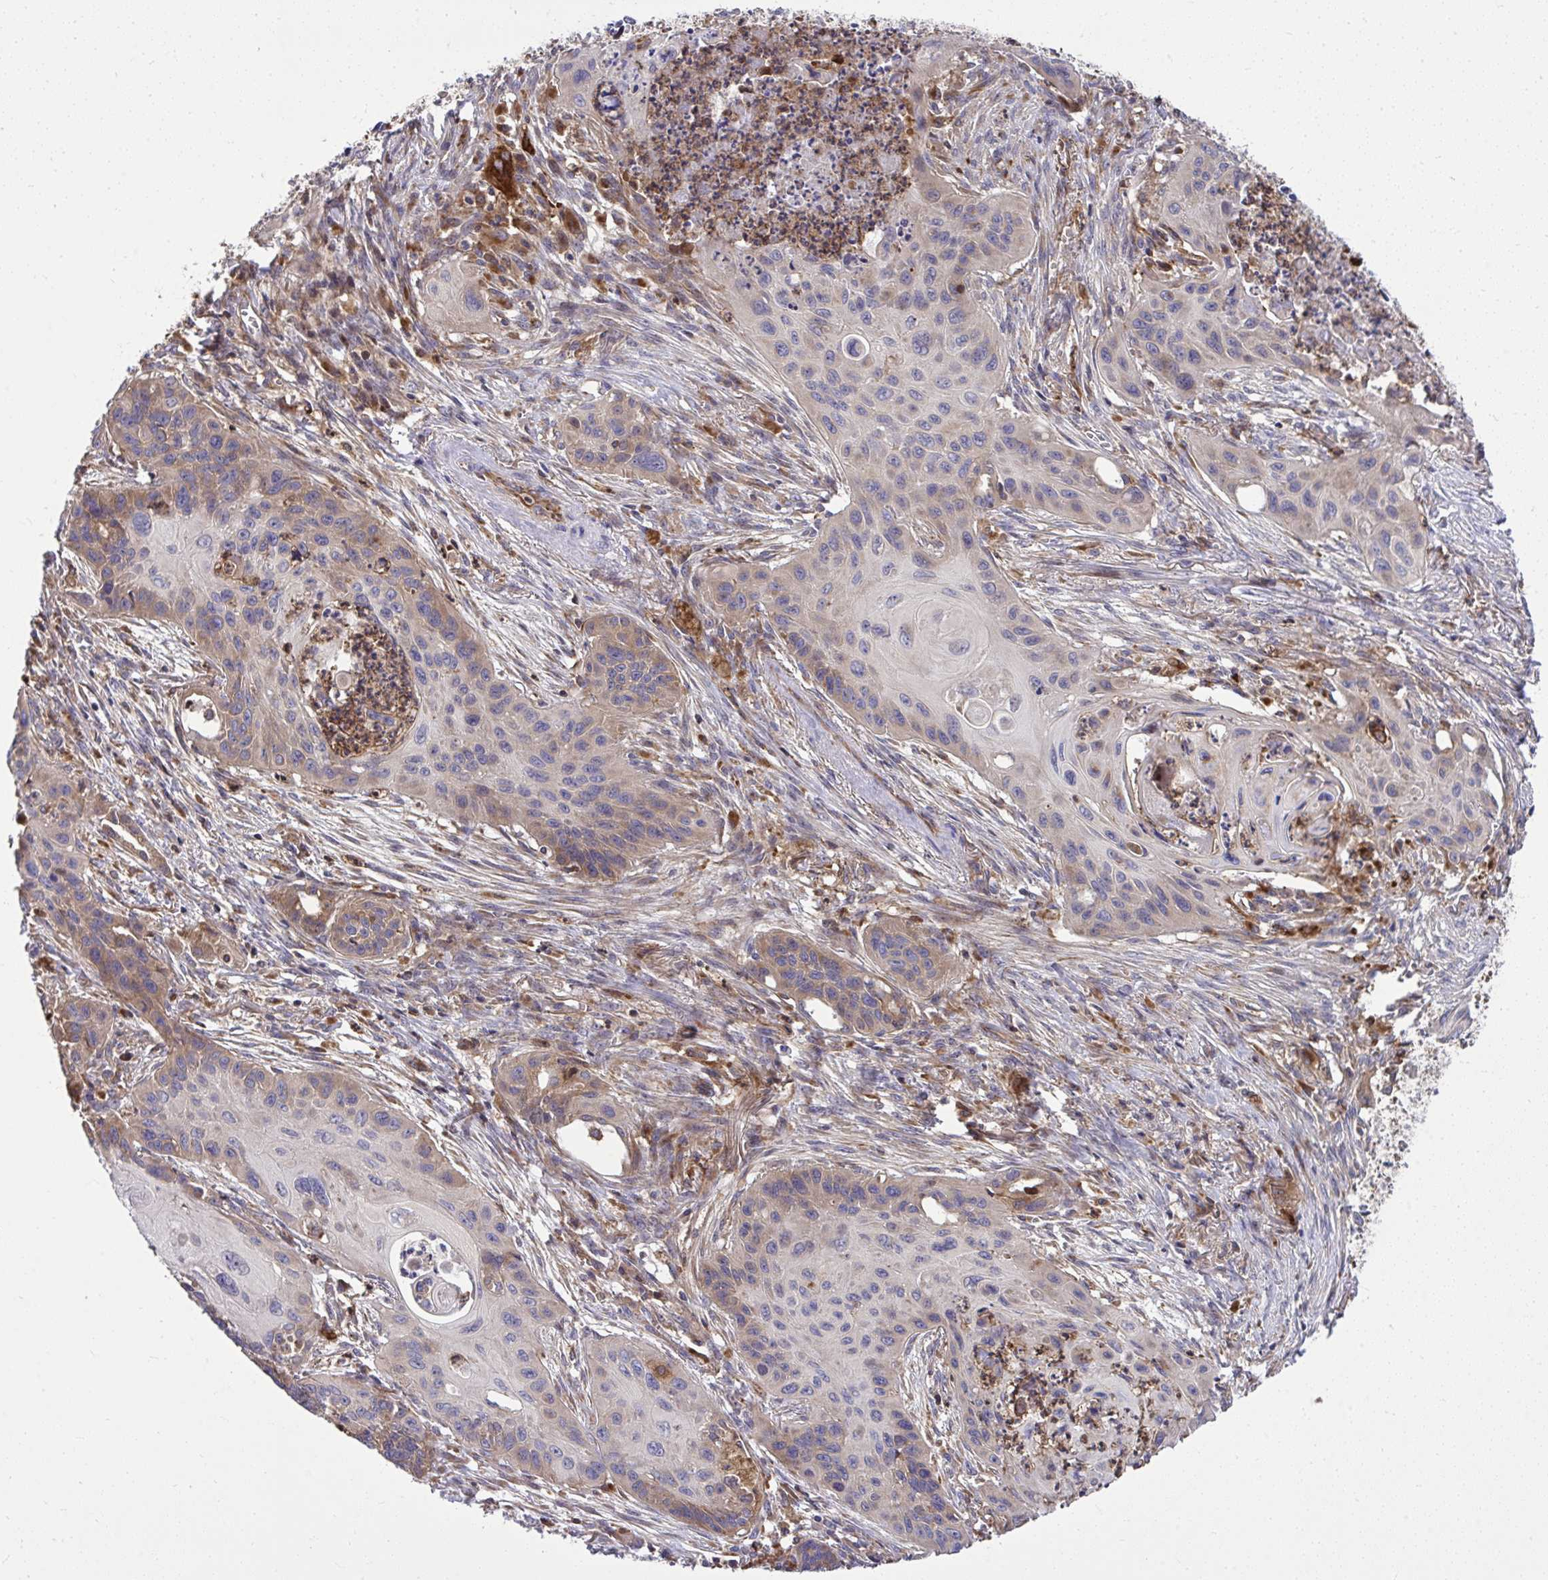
{"staining": {"intensity": "weak", "quantity": "25%-75%", "location": "cytoplasmic/membranous"}, "tissue": "lung cancer", "cell_type": "Tumor cells", "image_type": "cancer", "snomed": [{"axis": "morphology", "description": "Squamous cell carcinoma, NOS"}, {"axis": "topography", "description": "Lung"}], "caption": "Protein staining demonstrates weak cytoplasmic/membranous expression in approximately 25%-75% of tumor cells in lung squamous cell carcinoma. Using DAB (brown) and hematoxylin (blue) stains, captured at high magnification using brightfield microscopy.", "gene": "PAIP2", "patient": {"sex": "male", "age": 71}}